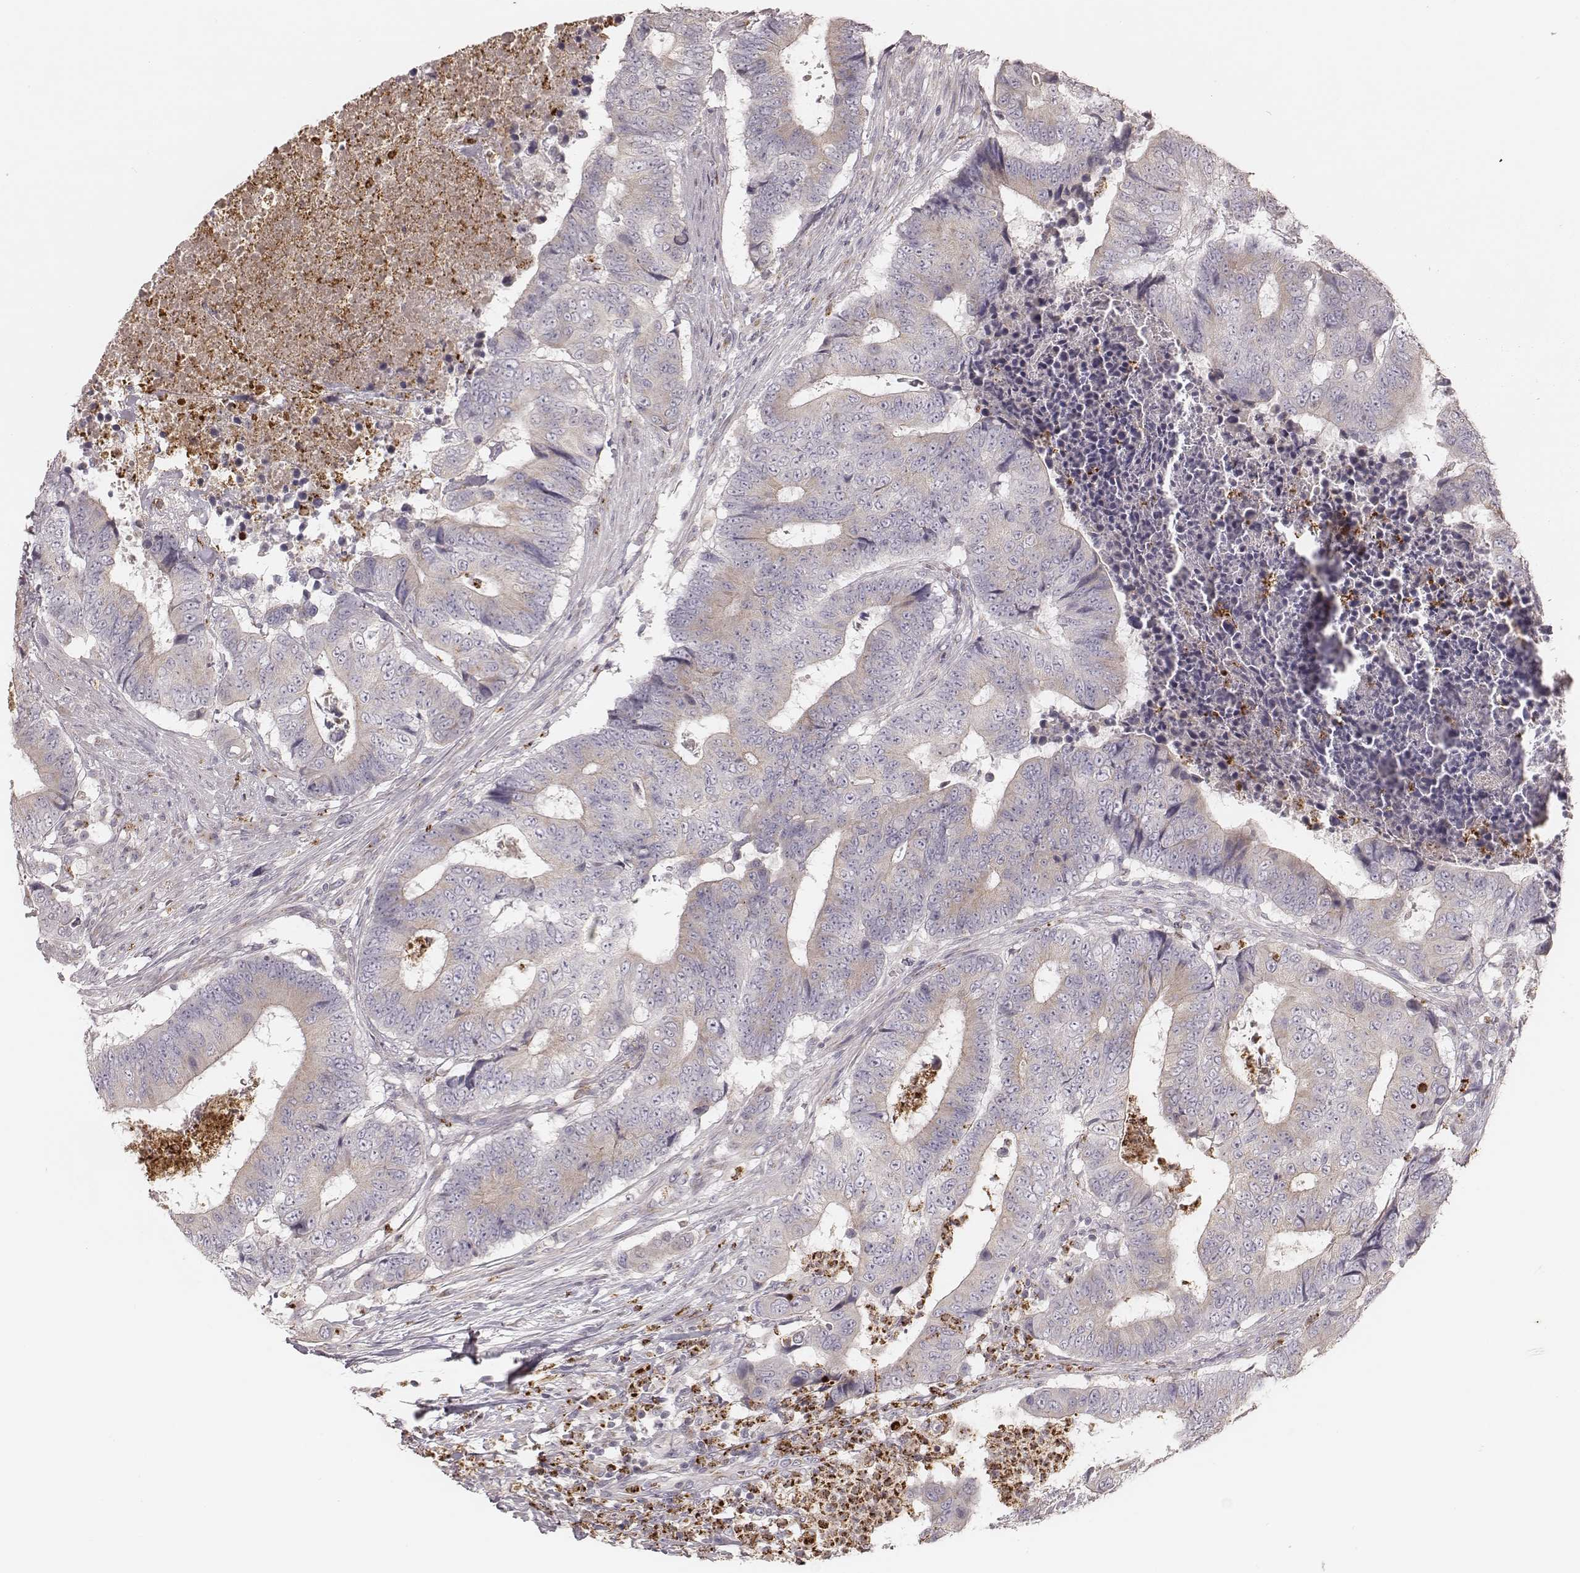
{"staining": {"intensity": "negative", "quantity": "none", "location": "none"}, "tissue": "colorectal cancer", "cell_type": "Tumor cells", "image_type": "cancer", "snomed": [{"axis": "morphology", "description": "Adenocarcinoma, NOS"}, {"axis": "topography", "description": "Colon"}], "caption": "A micrograph of colorectal adenocarcinoma stained for a protein shows no brown staining in tumor cells.", "gene": "ABCA7", "patient": {"sex": "female", "age": 48}}